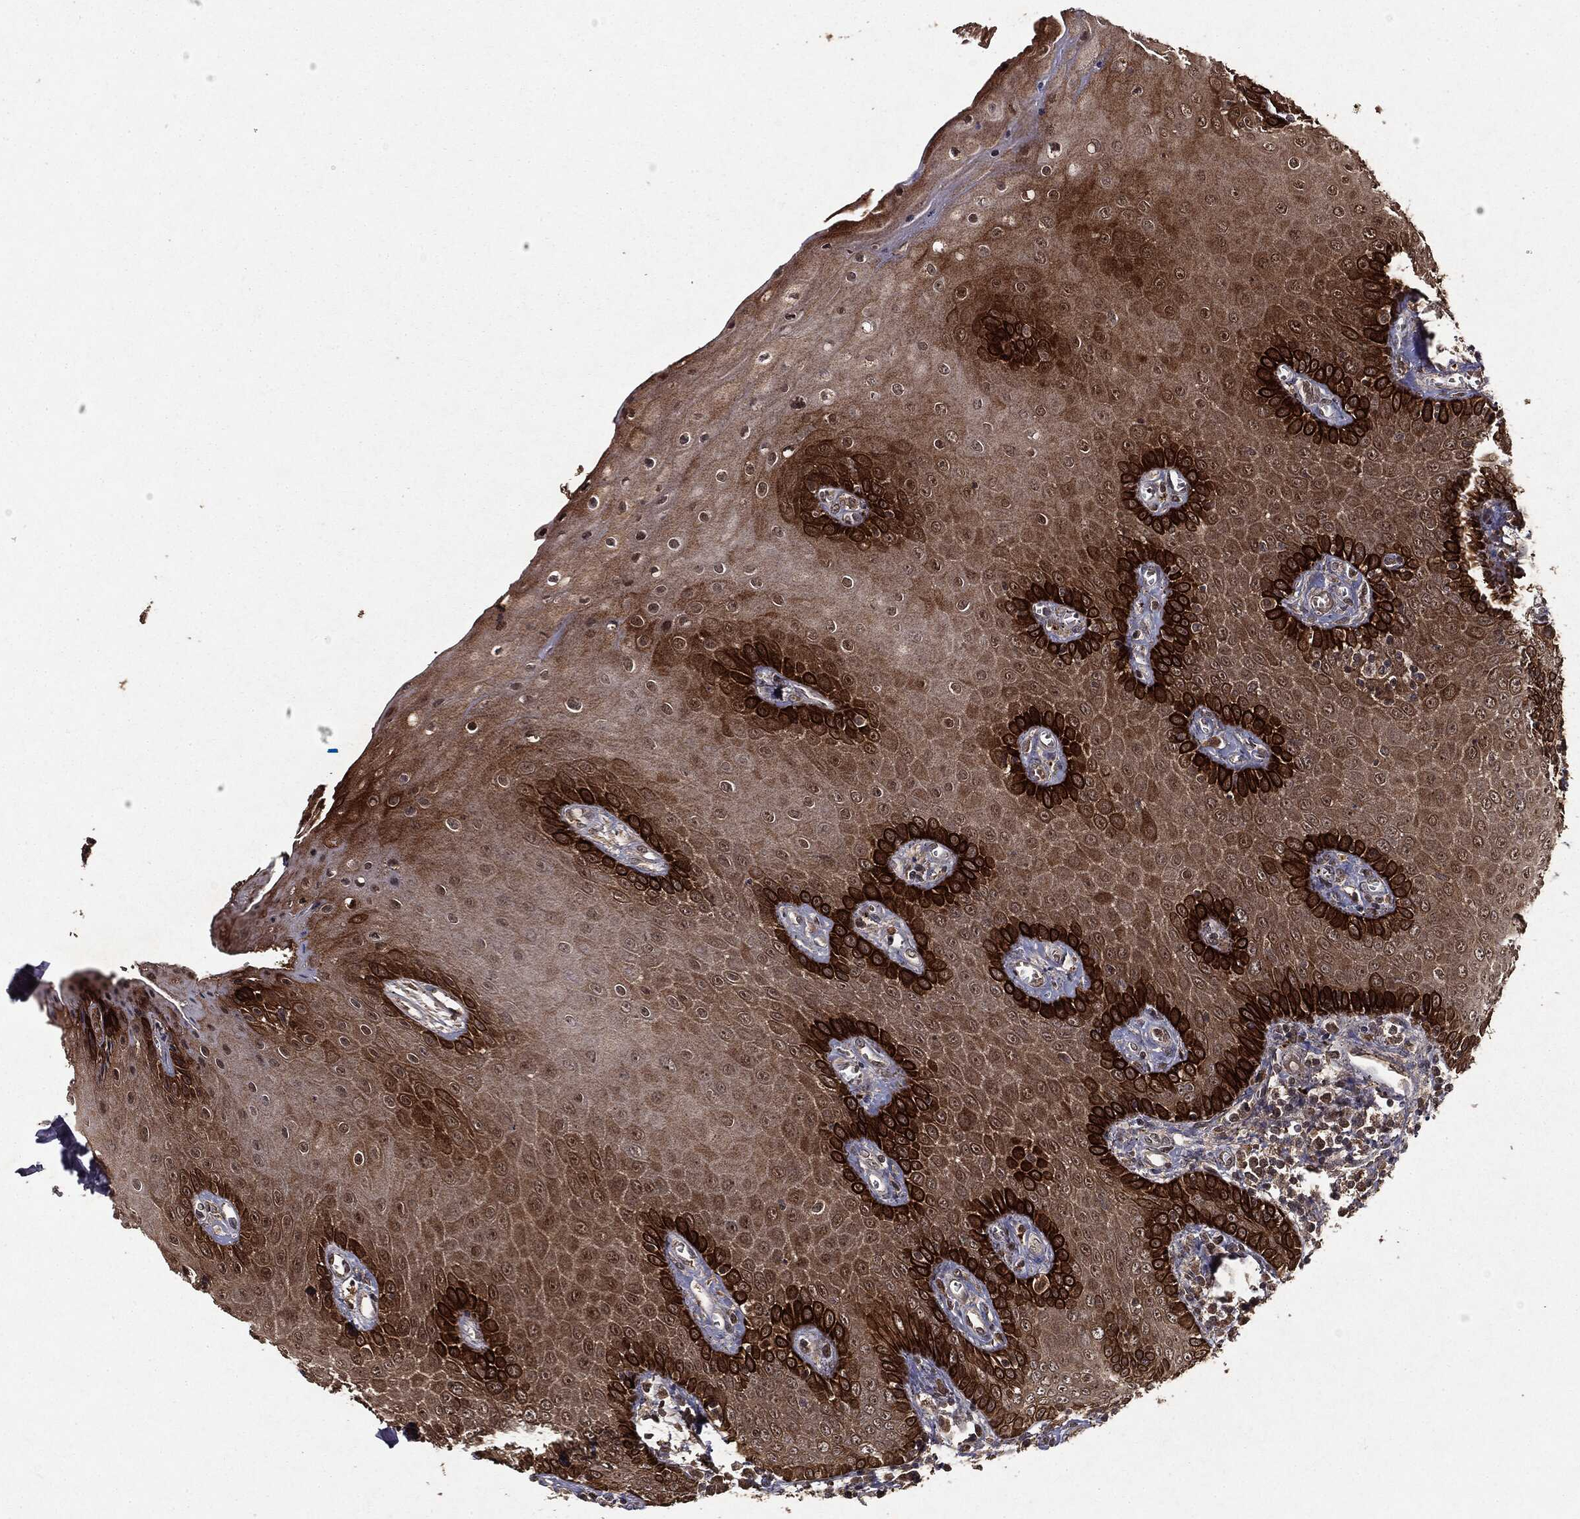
{"staining": {"intensity": "strong", "quantity": "25%-75%", "location": "cytoplasmic/membranous,nuclear"}, "tissue": "oral mucosa", "cell_type": "Squamous epithelial cells", "image_type": "normal", "snomed": [{"axis": "morphology", "description": "Normal tissue, NOS"}, {"axis": "morphology", "description": "Squamous cell carcinoma, NOS"}, {"axis": "topography", "description": "Oral tissue"}, {"axis": "topography", "description": "Head-Neck"}], "caption": "Strong cytoplasmic/membranous,nuclear staining is seen in about 25%-75% of squamous epithelial cells in unremarkable oral mucosa. (Stains: DAB (3,3'-diaminobenzidine) in brown, nuclei in blue, Microscopy: brightfield microscopy at high magnification).", "gene": "MTOR", "patient": {"sex": "female", "age": 74}}